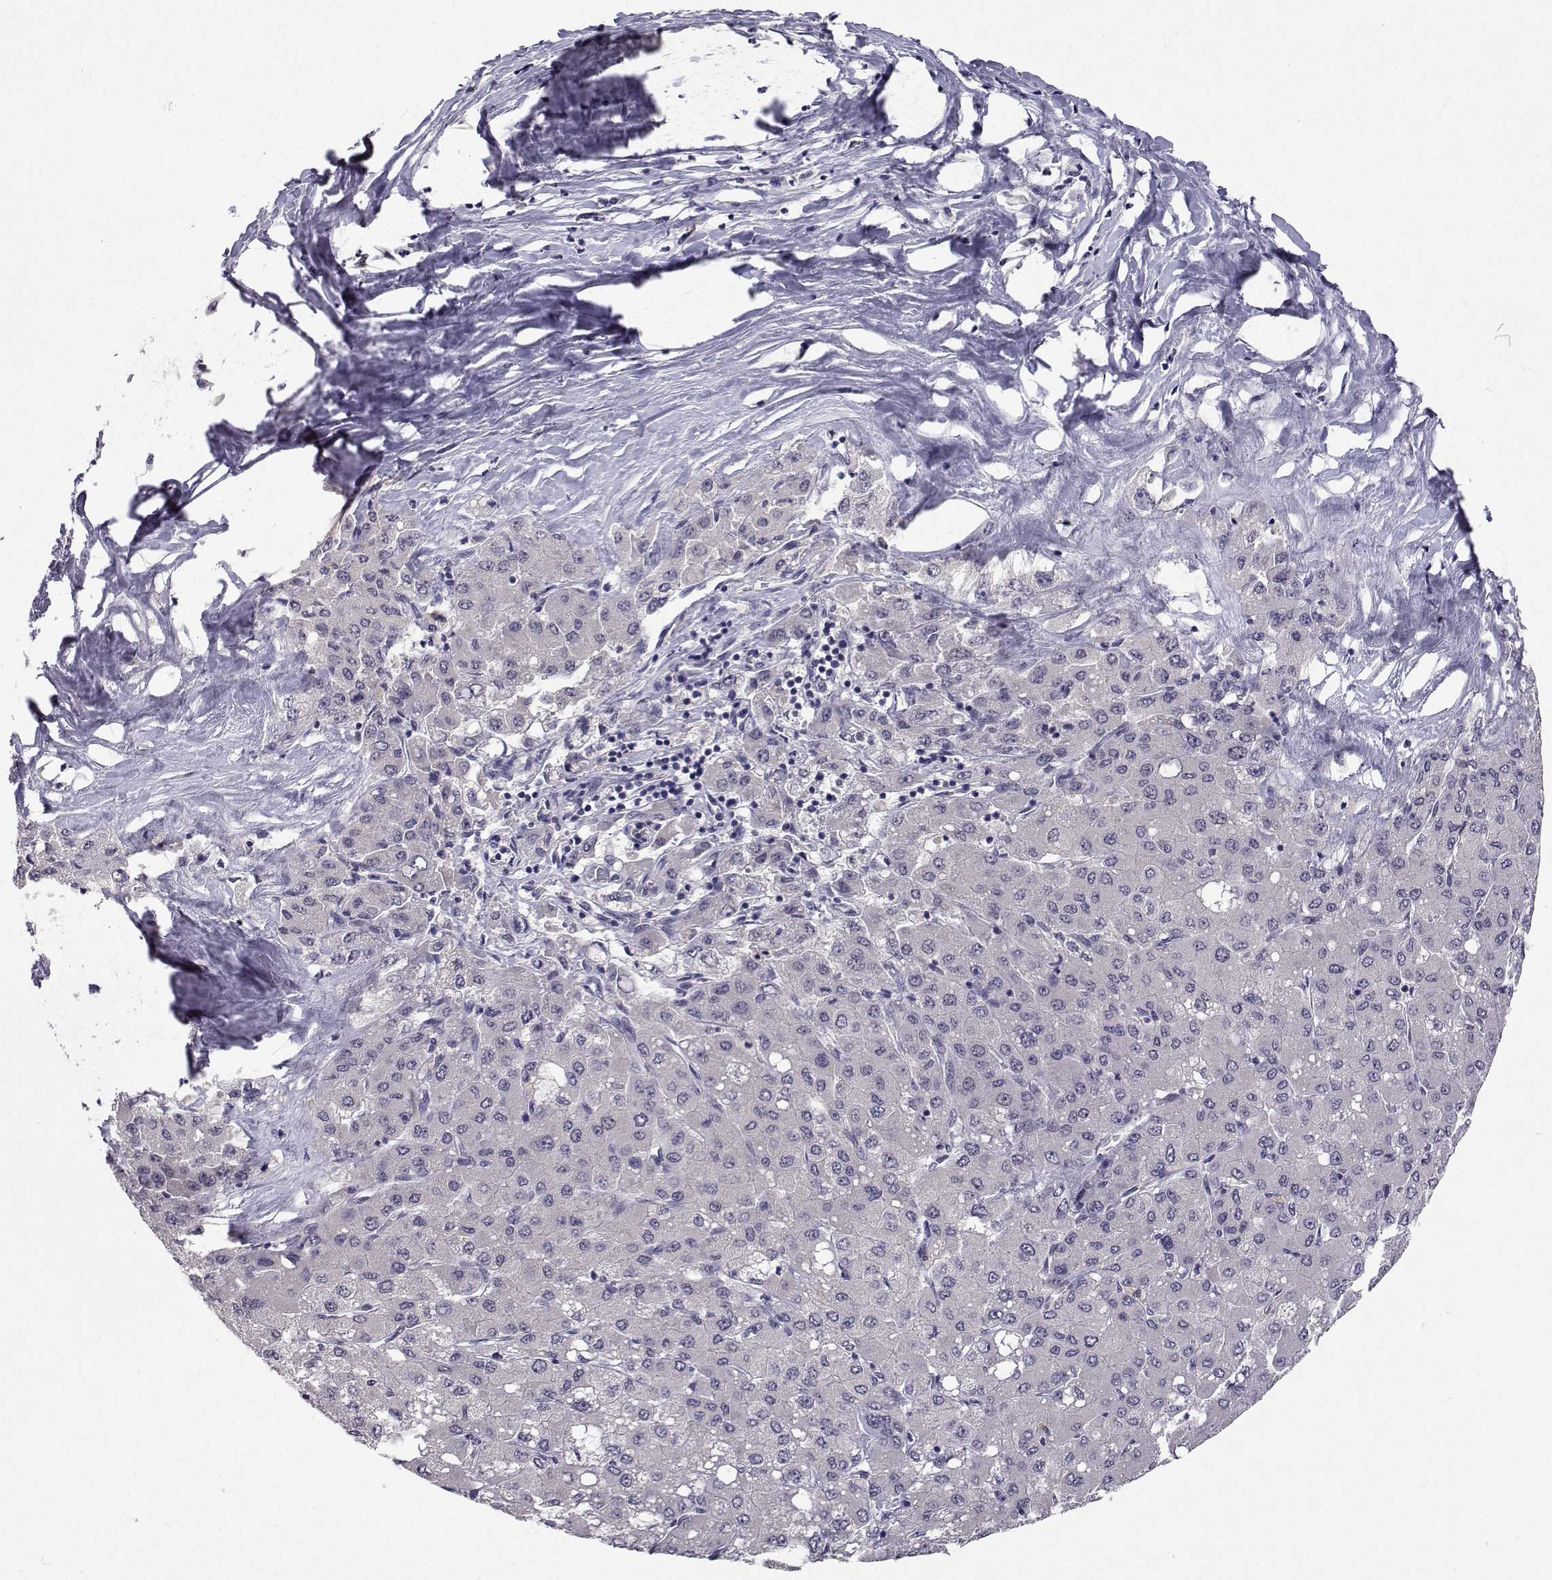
{"staining": {"intensity": "negative", "quantity": "none", "location": "none"}, "tissue": "liver cancer", "cell_type": "Tumor cells", "image_type": "cancer", "snomed": [{"axis": "morphology", "description": "Carcinoma, Hepatocellular, NOS"}, {"axis": "topography", "description": "Liver"}], "caption": "IHC of liver cancer (hepatocellular carcinoma) exhibits no expression in tumor cells.", "gene": "SLC6A3", "patient": {"sex": "male", "age": 40}}